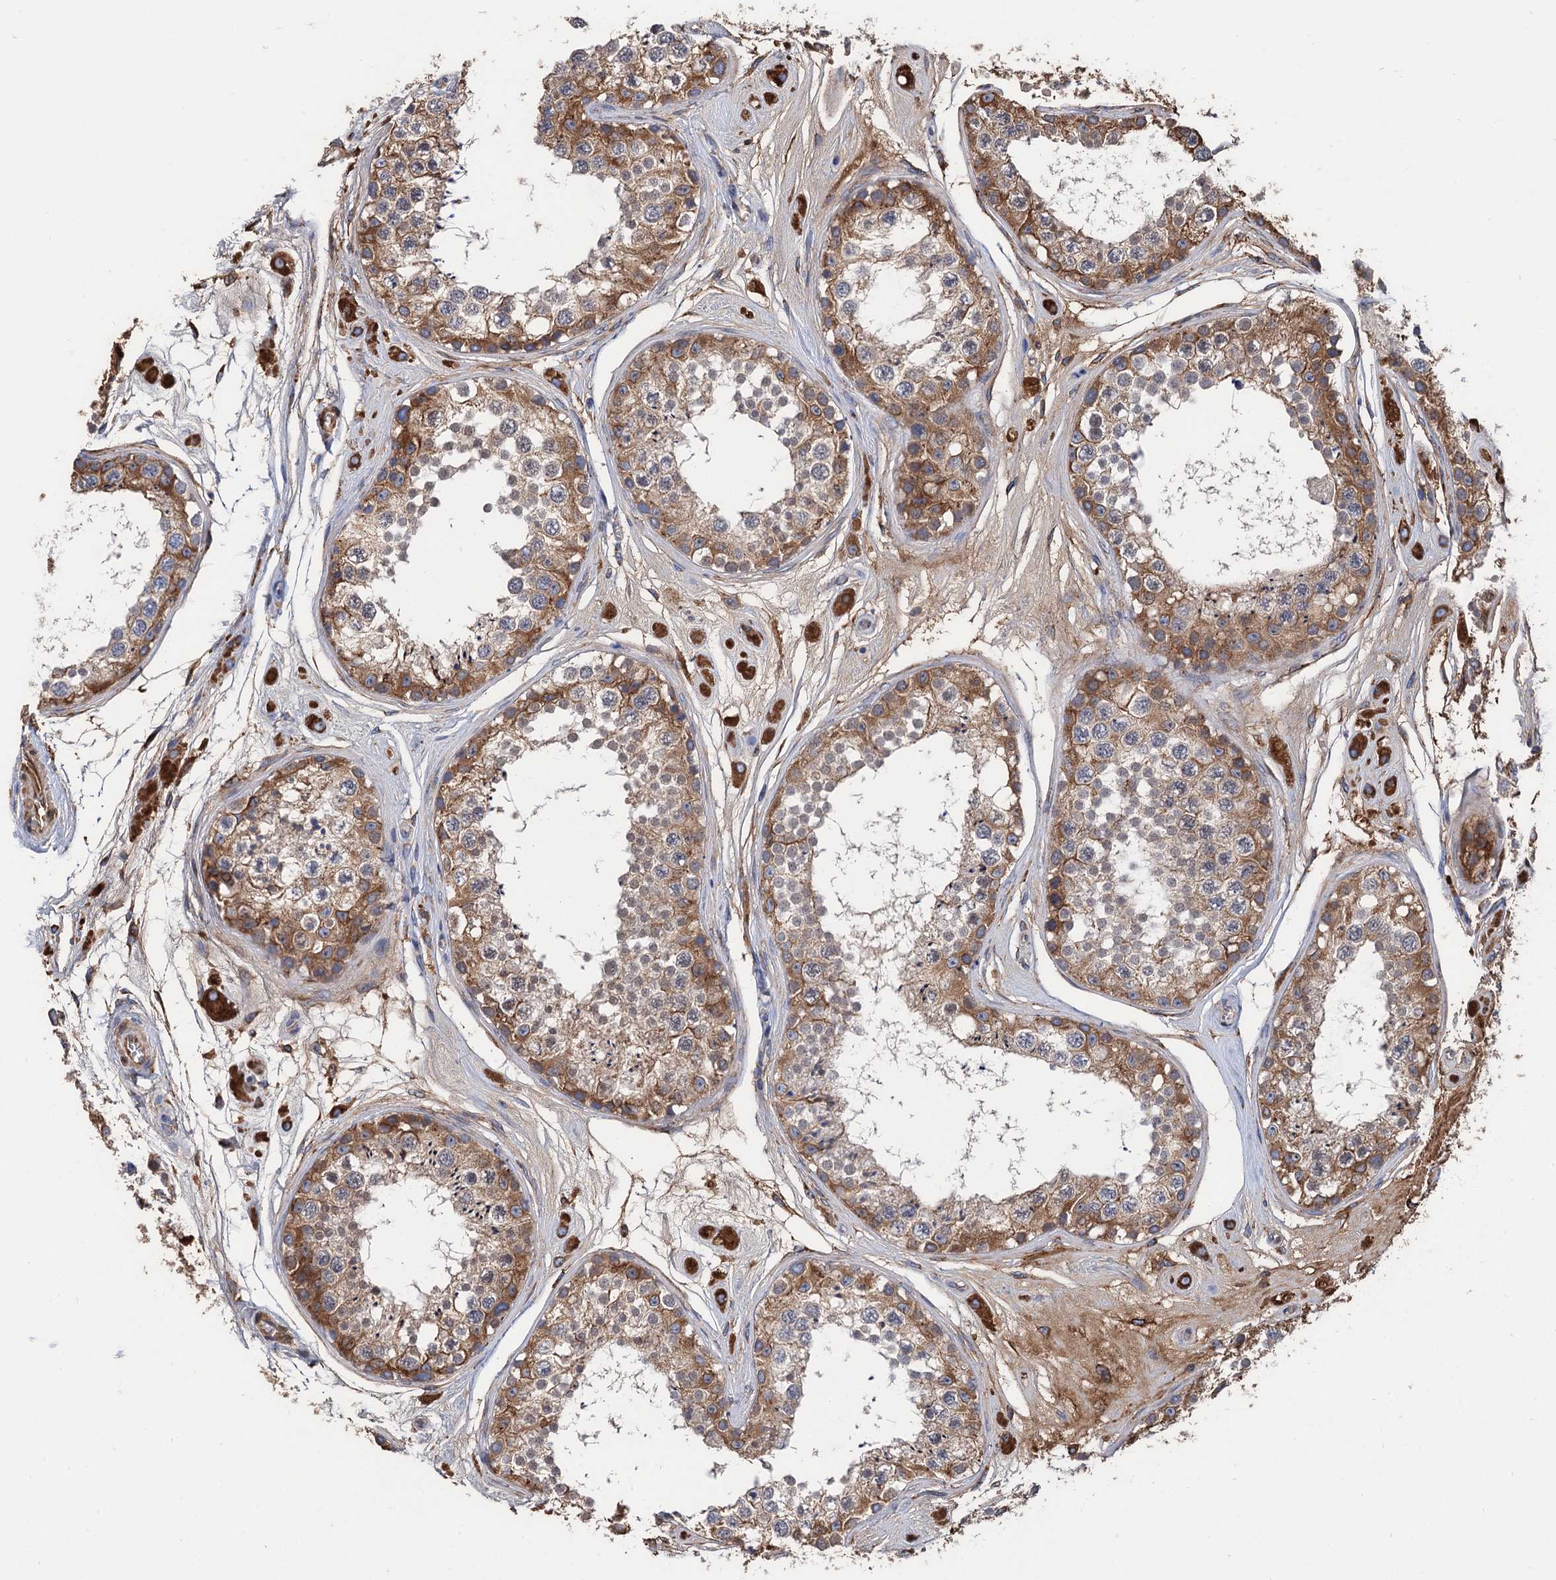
{"staining": {"intensity": "moderate", "quantity": ">75%", "location": "cytoplasmic/membranous"}, "tissue": "testis", "cell_type": "Cells in seminiferous ducts", "image_type": "normal", "snomed": [{"axis": "morphology", "description": "Normal tissue, NOS"}, {"axis": "topography", "description": "Testis"}], "caption": "Immunohistochemistry (IHC) micrograph of normal human testis stained for a protein (brown), which reveals medium levels of moderate cytoplasmic/membranous positivity in about >75% of cells in seminiferous ducts.", "gene": "CNNM1", "patient": {"sex": "male", "age": 25}}